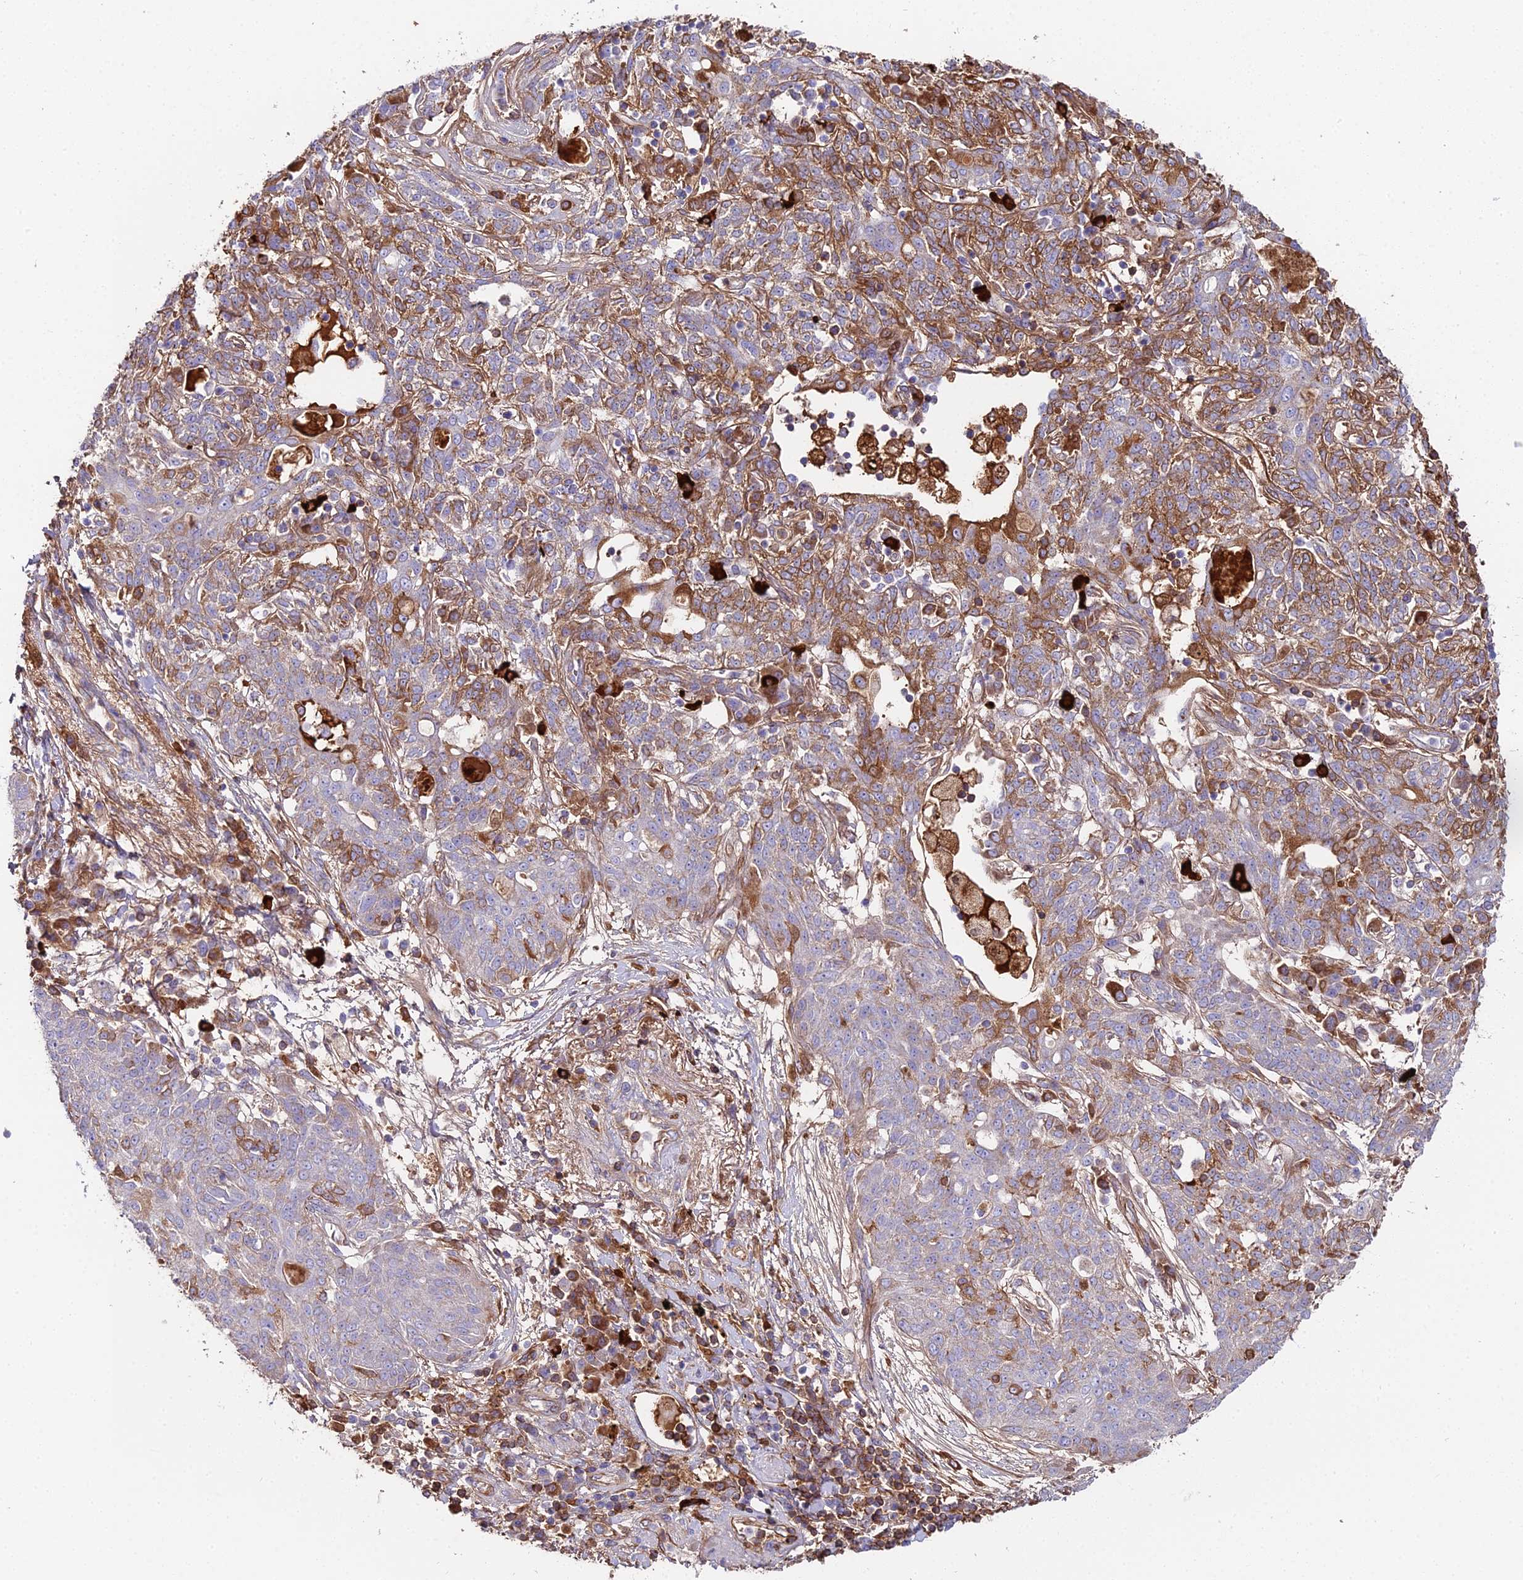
{"staining": {"intensity": "moderate", "quantity": "<25%", "location": "cytoplasmic/membranous"}, "tissue": "lung cancer", "cell_type": "Tumor cells", "image_type": "cancer", "snomed": [{"axis": "morphology", "description": "Squamous cell carcinoma, NOS"}, {"axis": "topography", "description": "Lung"}], "caption": "This histopathology image shows immunohistochemistry staining of lung cancer (squamous cell carcinoma), with low moderate cytoplasmic/membranous staining in about <25% of tumor cells.", "gene": "BEX4", "patient": {"sex": "female", "age": 70}}